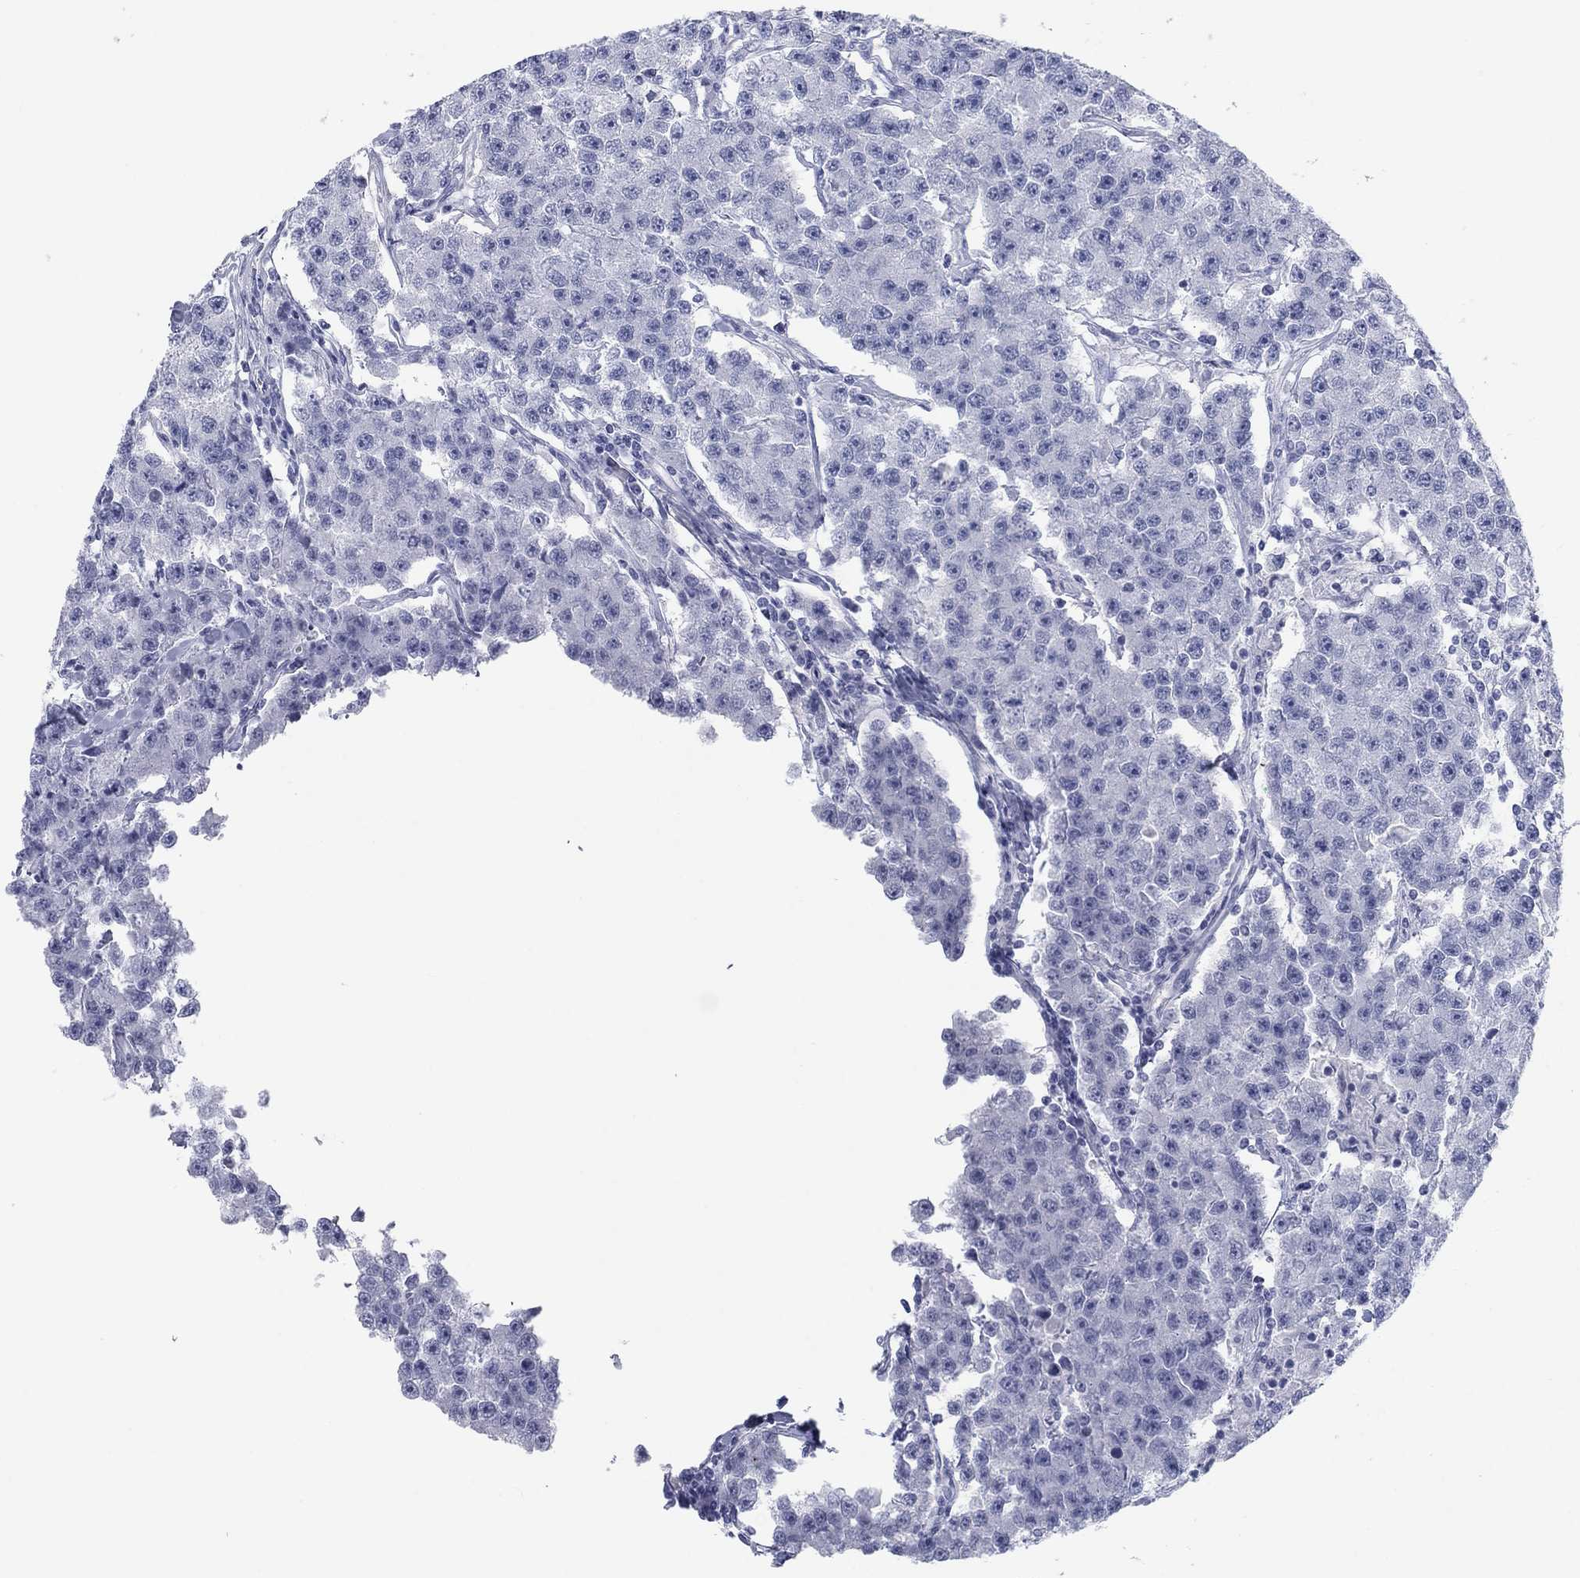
{"staining": {"intensity": "negative", "quantity": "none", "location": "none"}, "tissue": "testis cancer", "cell_type": "Tumor cells", "image_type": "cancer", "snomed": [{"axis": "morphology", "description": "Seminoma, NOS"}, {"axis": "topography", "description": "Testis"}], "caption": "Immunohistochemistry photomicrograph of neoplastic tissue: human testis cancer stained with DAB shows no significant protein staining in tumor cells. The staining is performed using DAB brown chromogen with nuclei counter-stained in using hematoxylin.", "gene": "CALB1", "patient": {"sex": "male", "age": 59}}